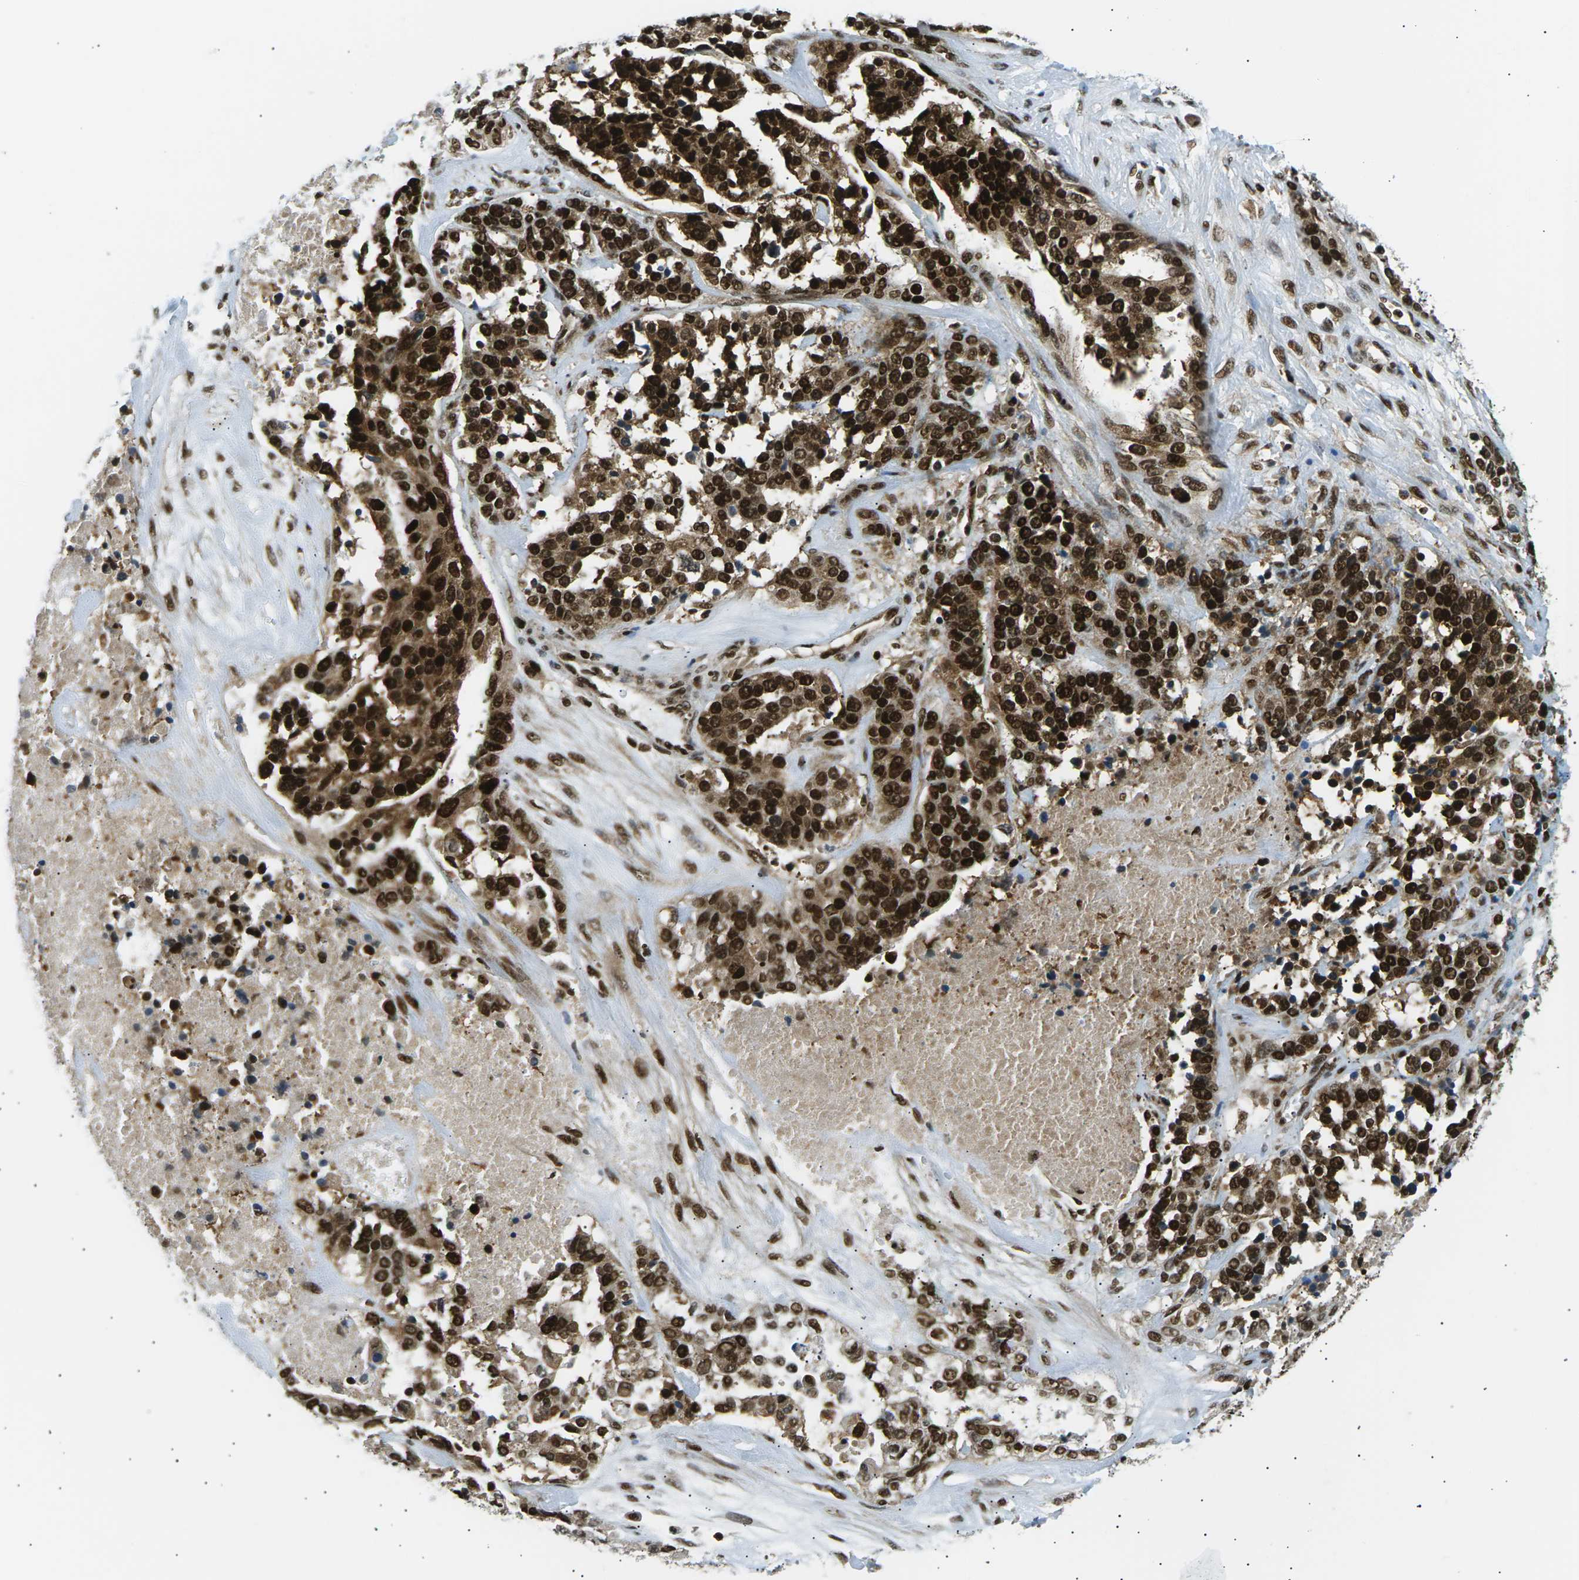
{"staining": {"intensity": "strong", "quantity": ">75%", "location": "cytoplasmic/membranous,nuclear"}, "tissue": "ovarian cancer", "cell_type": "Tumor cells", "image_type": "cancer", "snomed": [{"axis": "morphology", "description": "Cystadenocarcinoma, serous, NOS"}, {"axis": "topography", "description": "Ovary"}], "caption": "Ovarian cancer stained with a protein marker exhibits strong staining in tumor cells.", "gene": "RPA2", "patient": {"sex": "female", "age": 44}}